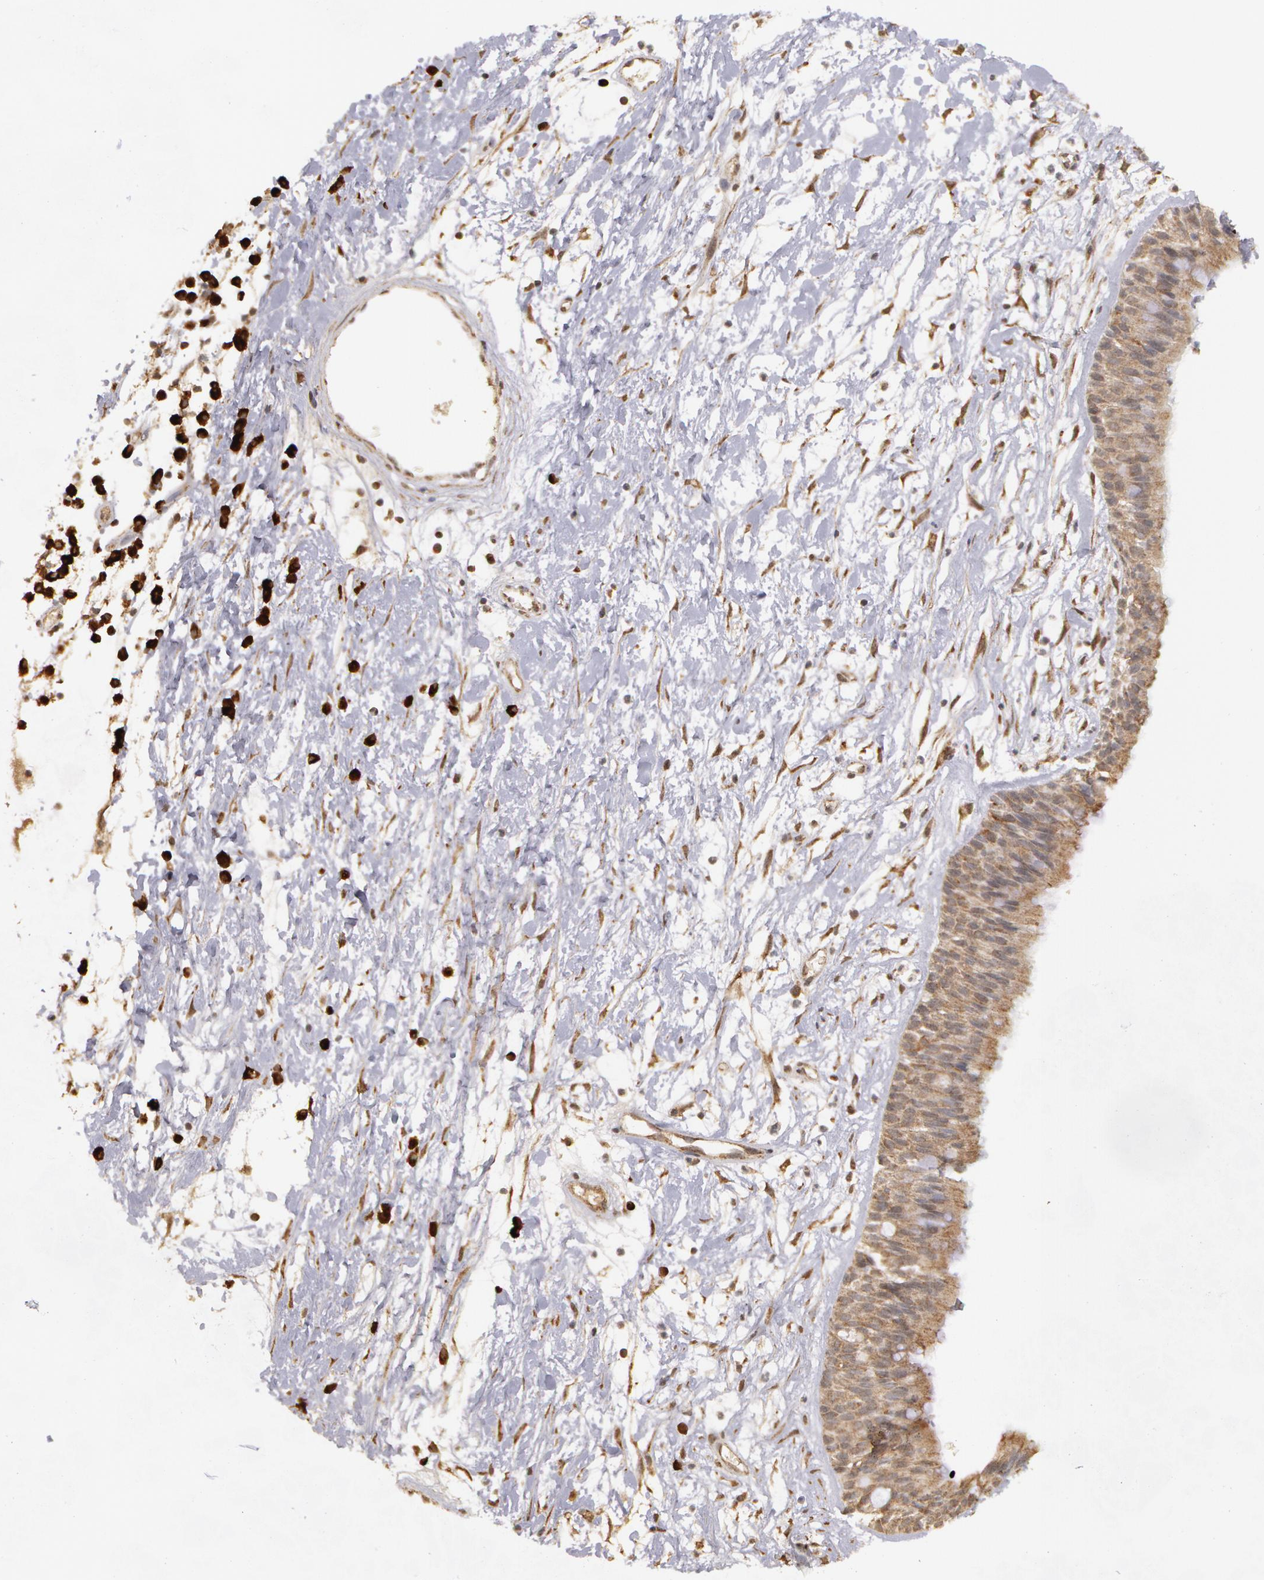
{"staining": {"intensity": "moderate", "quantity": ">75%", "location": "cytoplasmic/membranous"}, "tissue": "nasopharynx", "cell_type": "Respiratory epithelial cells", "image_type": "normal", "snomed": [{"axis": "morphology", "description": "Normal tissue, NOS"}, {"axis": "topography", "description": "Nasopharynx"}], "caption": "IHC photomicrograph of unremarkable human nasopharynx stained for a protein (brown), which demonstrates medium levels of moderate cytoplasmic/membranous positivity in approximately >75% of respiratory epithelial cells.", "gene": "GLIS1", "patient": {"sex": "male", "age": 13}}